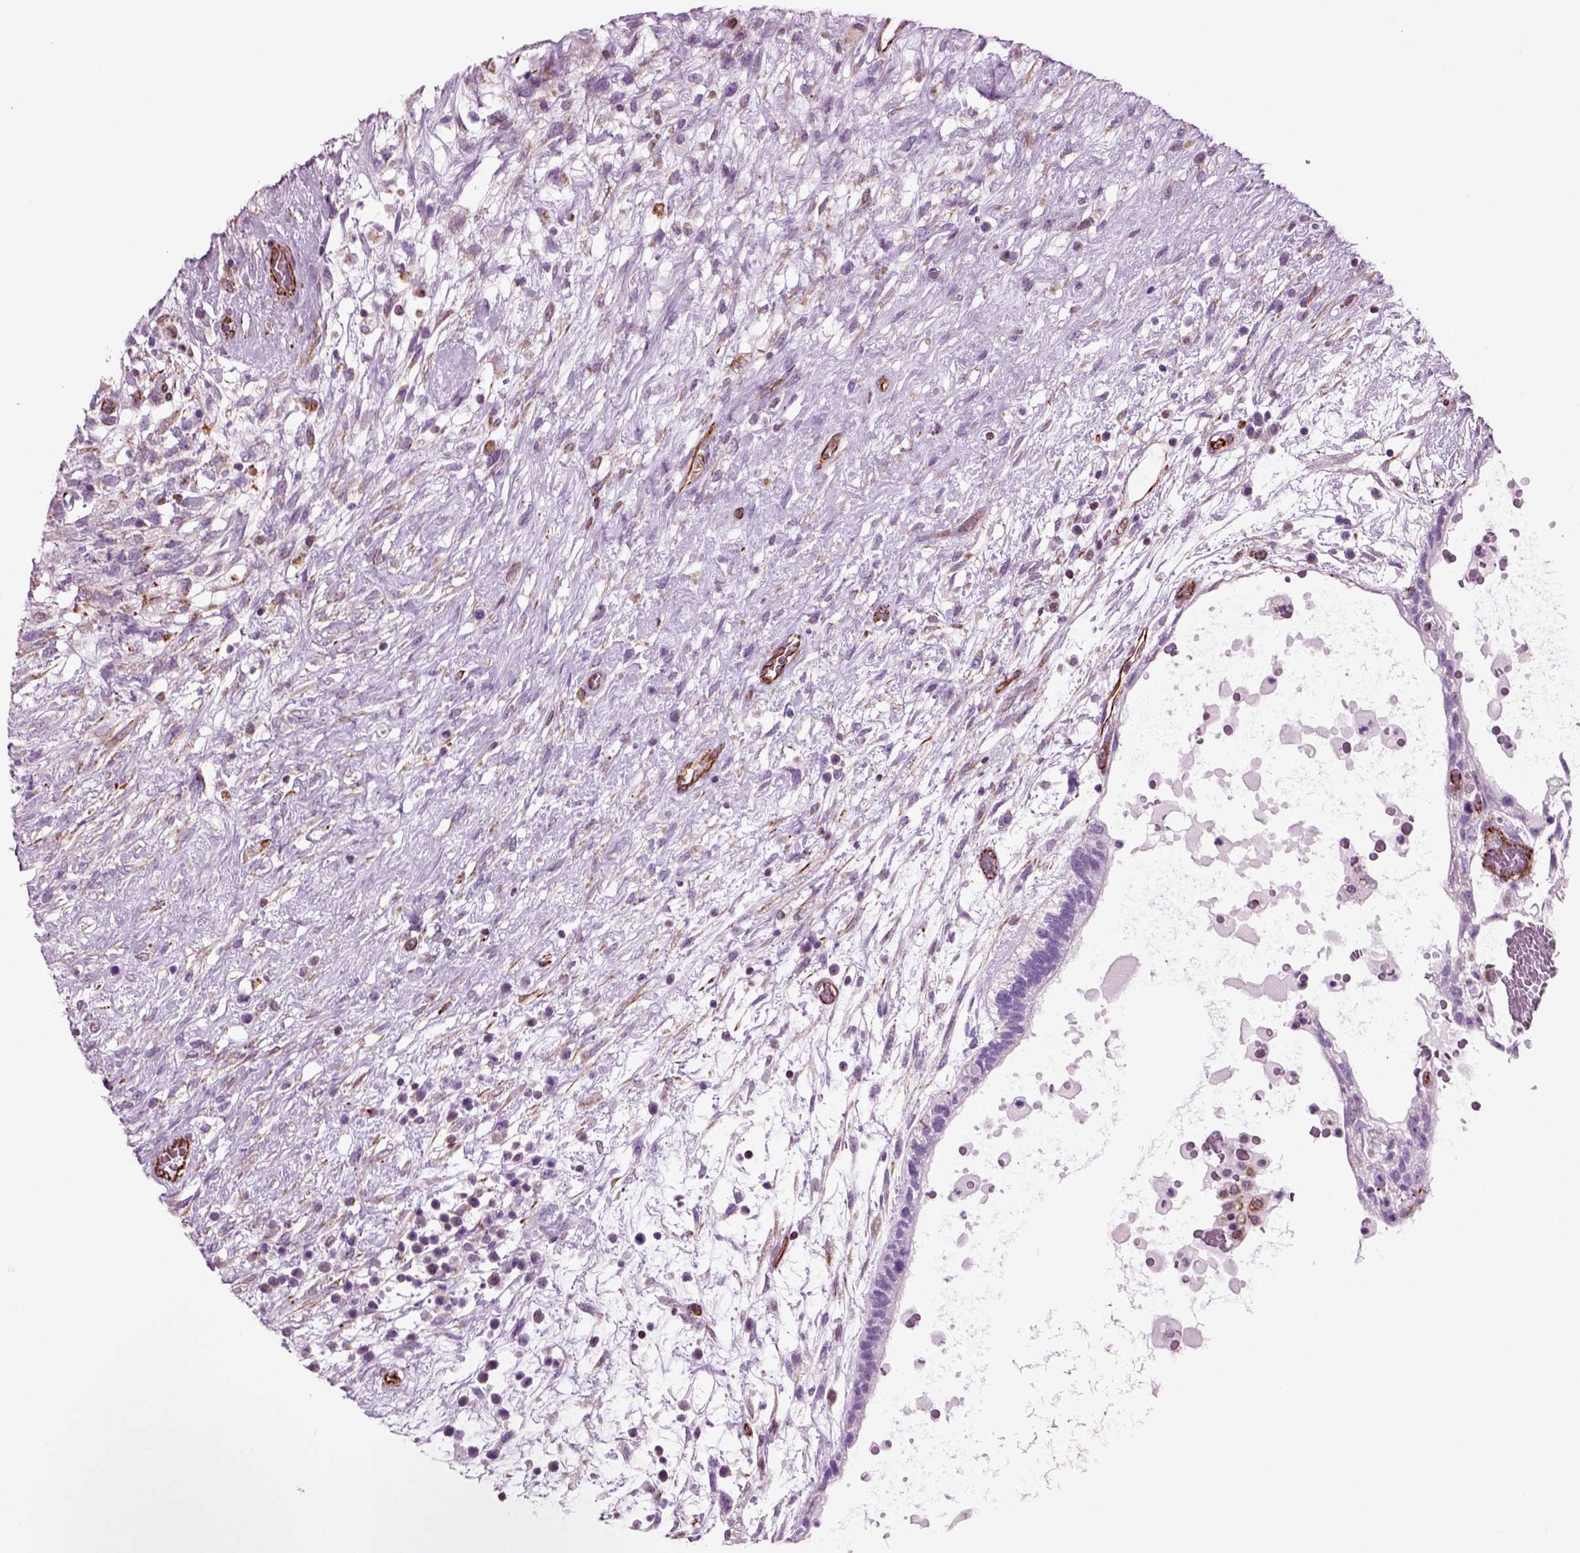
{"staining": {"intensity": "negative", "quantity": "none", "location": "none"}, "tissue": "testis cancer", "cell_type": "Tumor cells", "image_type": "cancer", "snomed": [{"axis": "morphology", "description": "Normal tissue, NOS"}, {"axis": "morphology", "description": "Carcinoma, Embryonal, NOS"}, {"axis": "topography", "description": "Testis"}], "caption": "Micrograph shows no protein positivity in tumor cells of testis cancer (embryonal carcinoma) tissue. (IHC, brightfield microscopy, high magnification).", "gene": "ACER3", "patient": {"sex": "male", "age": 32}}